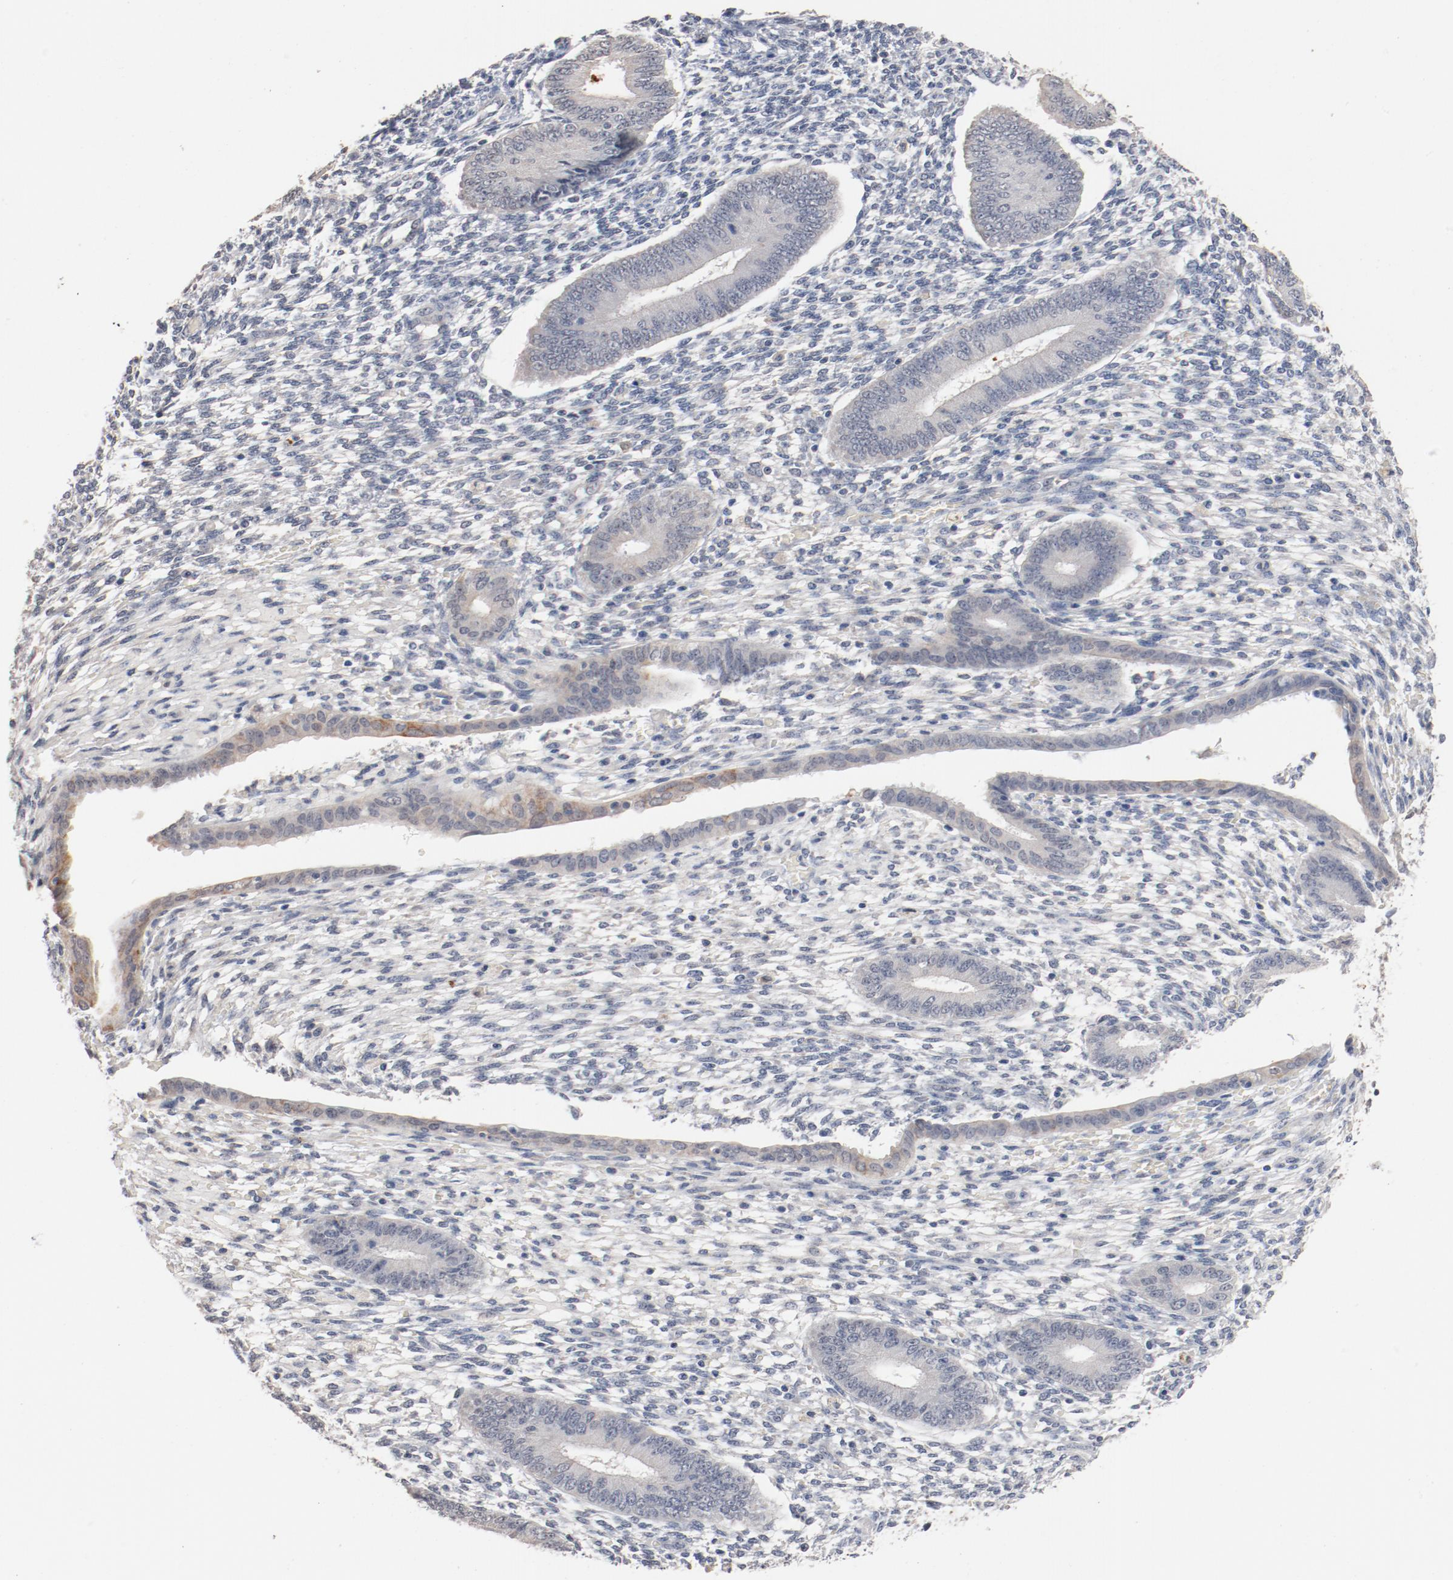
{"staining": {"intensity": "weak", "quantity": "25%-75%", "location": "nuclear"}, "tissue": "endometrium", "cell_type": "Cells in endometrial stroma", "image_type": "normal", "snomed": [{"axis": "morphology", "description": "Normal tissue, NOS"}, {"axis": "topography", "description": "Endometrium"}], "caption": "An image showing weak nuclear expression in approximately 25%-75% of cells in endometrial stroma in normal endometrium, as visualized by brown immunohistochemical staining.", "gene": "ERICH1", "patient": {"sex": "female", "age": 42}}